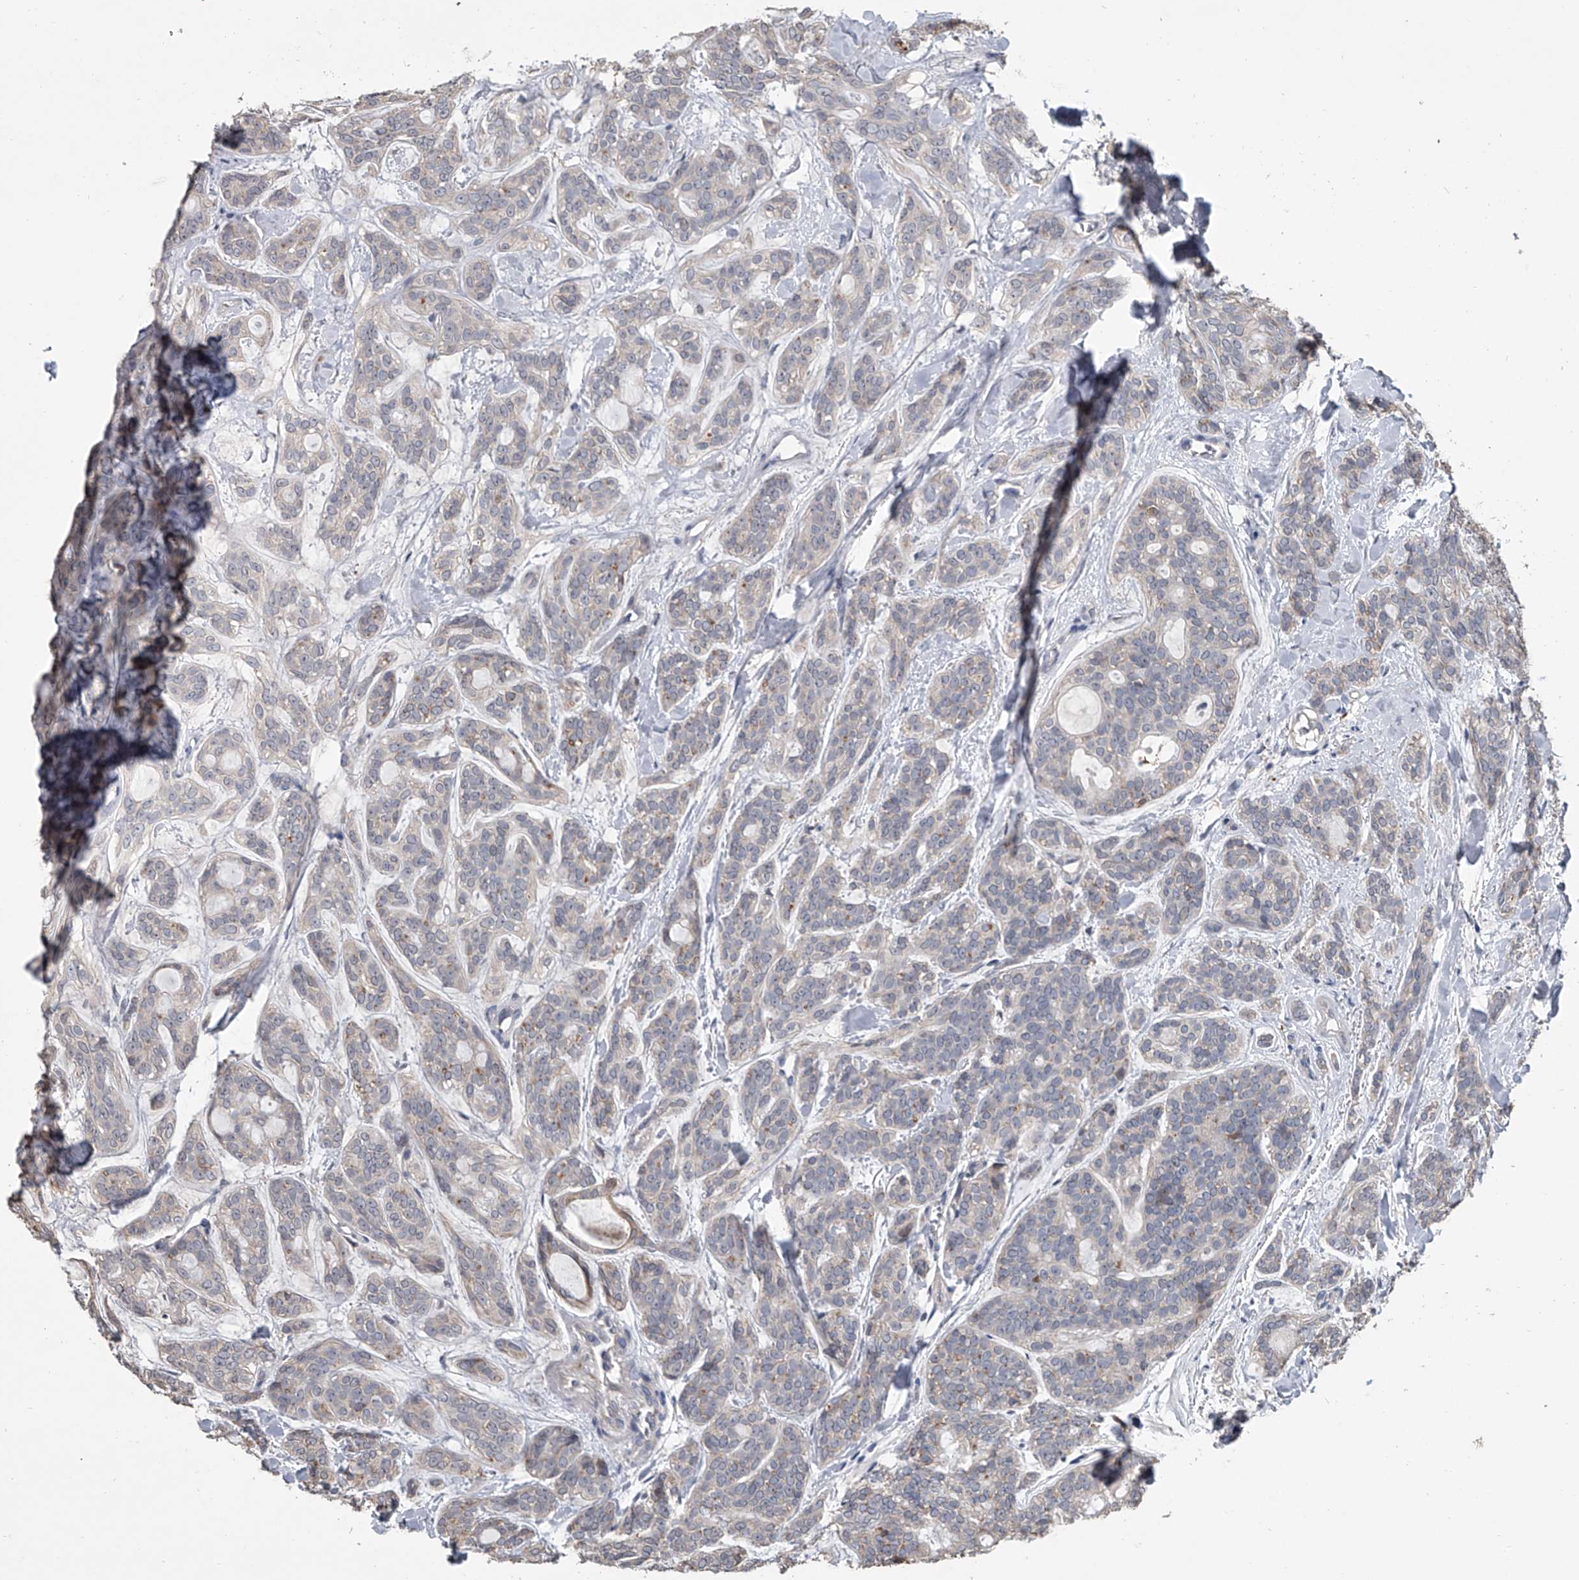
{"staining": {"intensity": "negative", "quantity": "none", "location": "none"}, "tissue": "head and neck cancer", "cell_type": "Tumor cells", "image_type": "cancer", "snomed": [{"axis": "morphology", "description": "Adenocarcinoma, NOS"}, {"axis": "topography", "description": "Head-Neck"}], "caption": "A photomicrograph of human head and neck cancer is negative for staining in tumor cells. The staining was performed using DAB (3,3'-diaminobenzidine) to visualize the protein expression in brown, while the nuclei were stained in blue with hematoxylin (Magnification: 20x).", "gene": "DOCK9", "patient": {"sex": "male", "age": 66}}